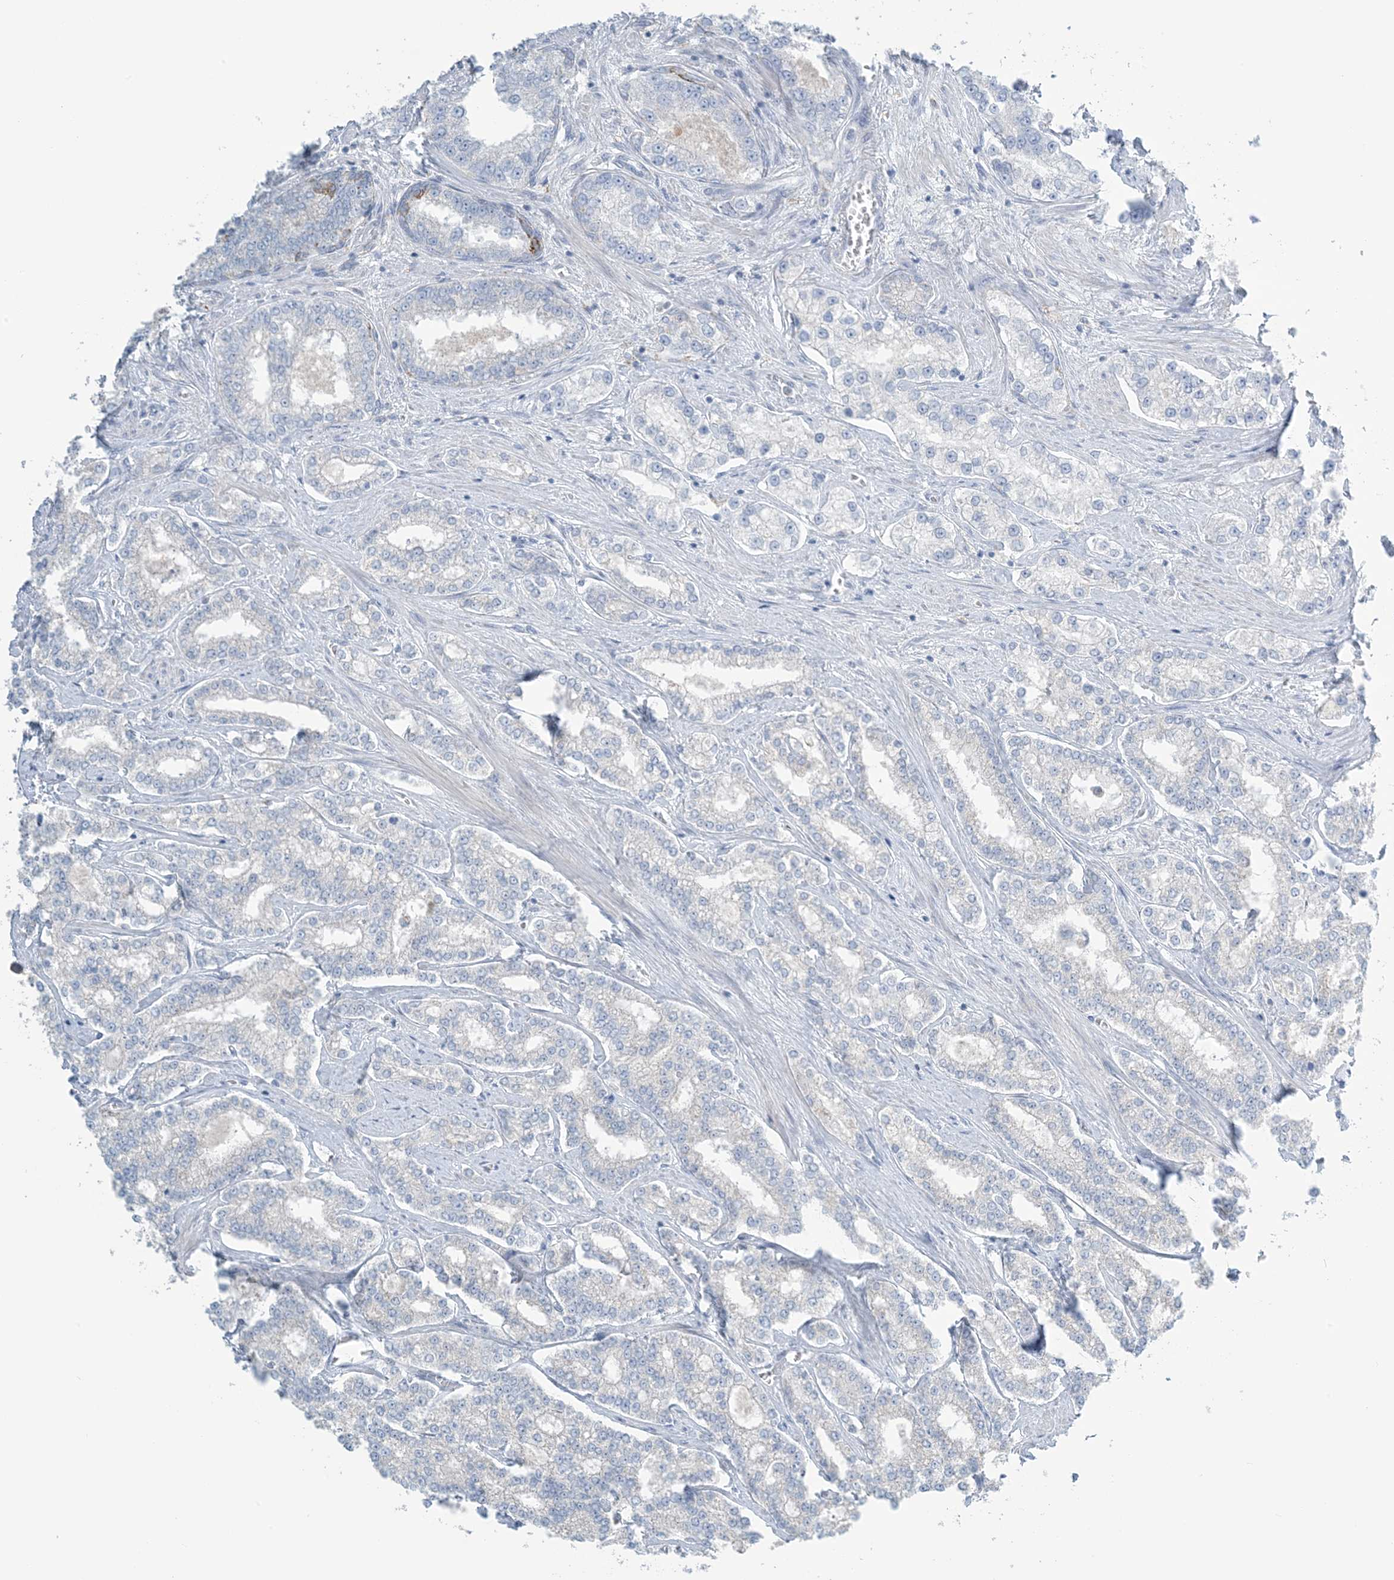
{"staining": {"intensity": "negative", "quantity": "none", "location": "none"}, "tissue": "prostate cancer", "cell_type": "Tumor cells", "image_type": "cancer", "snomed": [{"axis": "morphology", "description": "Normal tissue, NOS"}, {"axis": "morphology", "description": "Adenocarcinoma, High grade"}, {"axis": "topography", "description": "Prostate"}], "caption": "A photomicrograph of prostate cancer (adenocarcinoma (high-grade)) stained for a protein shows no brown staining in tumor cells. (DAB immunohistochemistry with hematoxylin counter stain).", "gene": "ZDHHC4", "patient": {"sex": "male", "age": 83}}